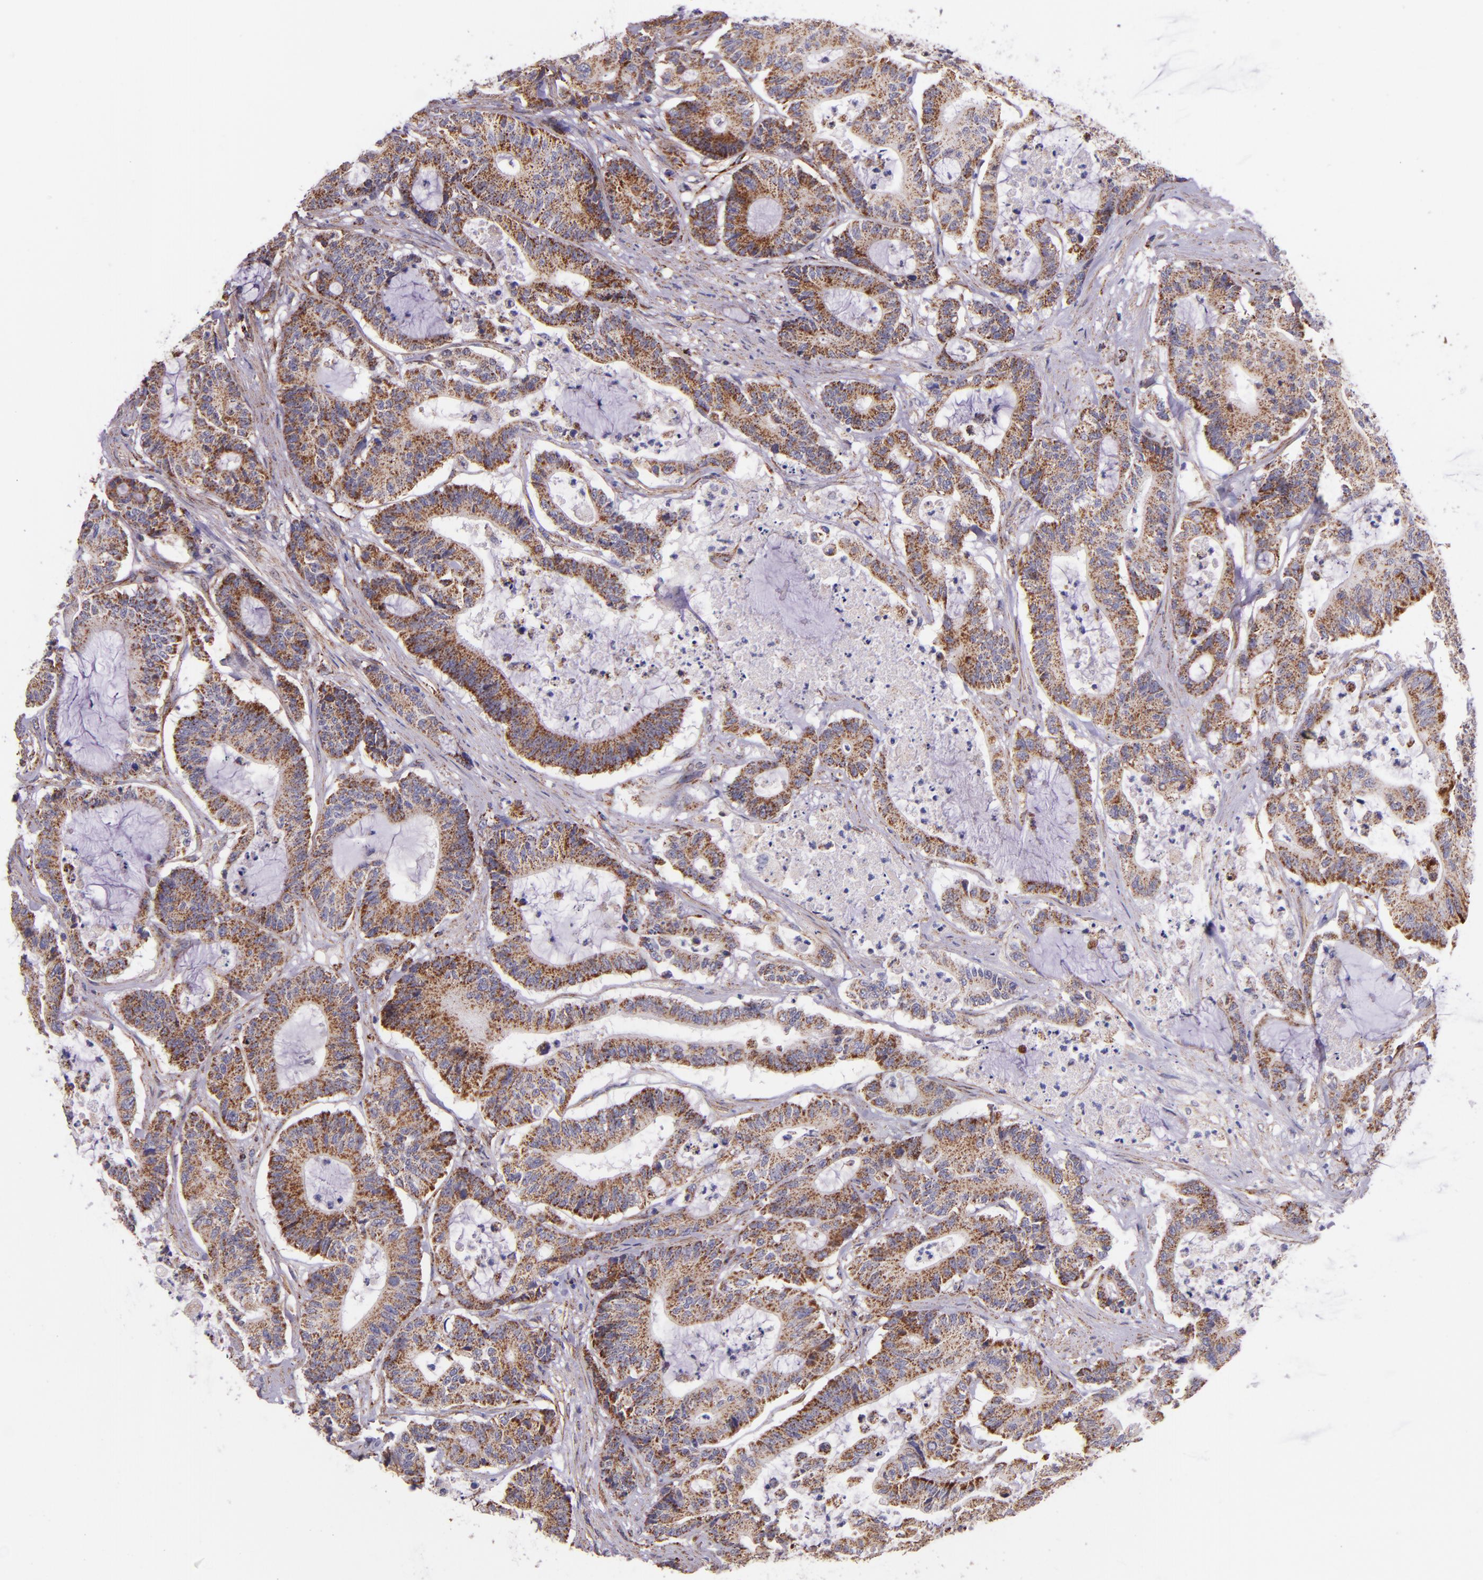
{"staining": {"intensity": "moderate", "quantity": ">75%", "location": "cytoplasmic/membranous"}, "tissue": "colorectal cancer", "cell_type": "Tumor cells", "image_type": "cancer", "snomed": [{"axis": "morphology", "description": "Adenocarcinoma, NOS"}, {"axis": "topography", "description": "Colon"}], "caption": "Immunohistochemical staining of colorectal cancer (adenocarcinoma) displays moderate cytoplasmic/membranous protein positivity in approximately >75% of tumor cells. (IHC, brightfield microscopy, high magnification).", "gene": "IDH3G", "patient": {"sex": "female", "age": 84}}